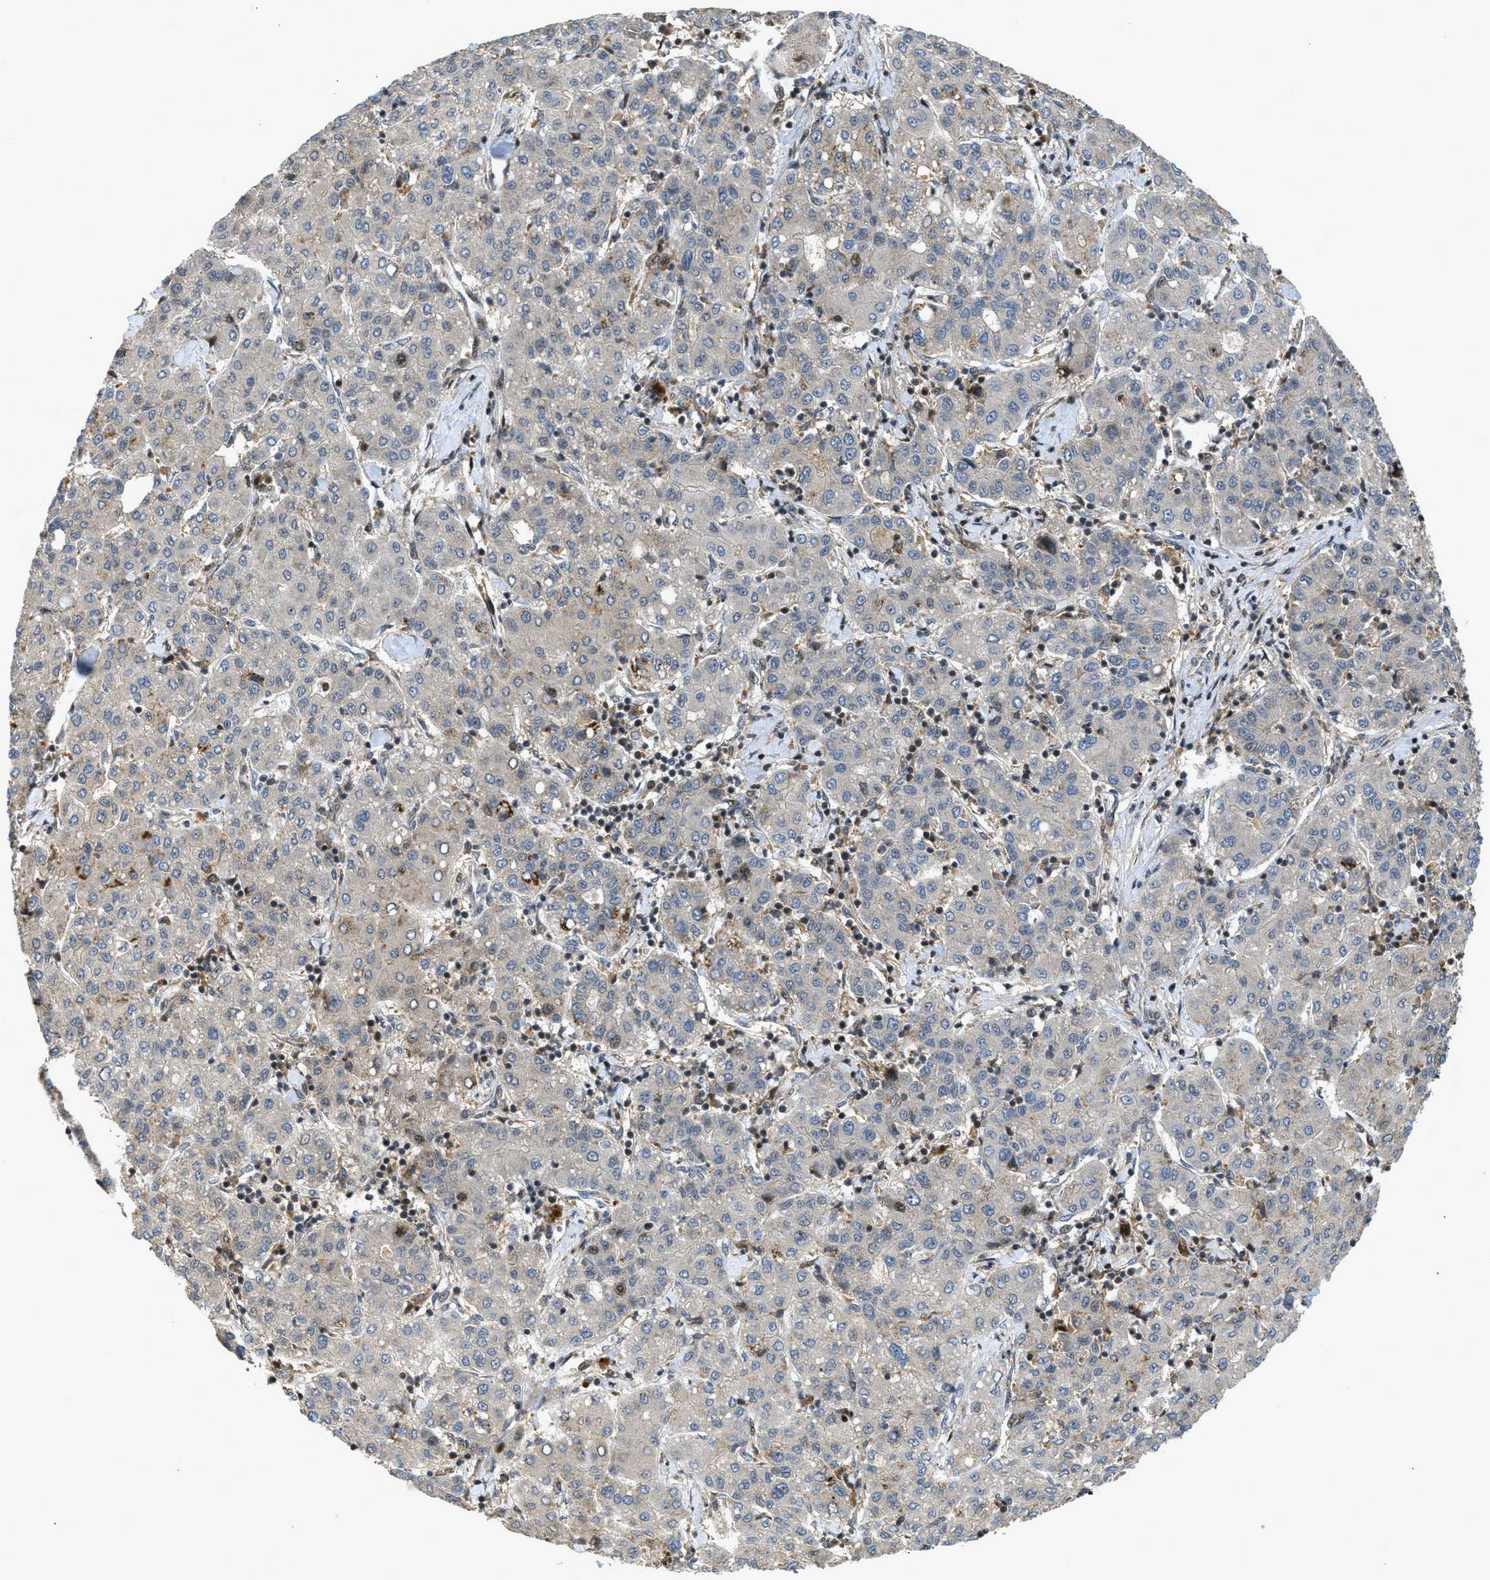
{"staining": {"intensity": "weak", "quantity": "25%-75%", "location": "cytoplasmic/membranous"}, "tissue": "liver cancer", "cell_type": "Tumor cells", "image_type": "cancer", "snomed": [{"axis": "morphology", "description": "Carcinoma, Hepatocellular, NOS"}, {"axis": "topography", "description": "Liver"}], "caption": "Brown immunohistochemical staining in human liver cancer reveals weak cytoplasmic/membranous positivity in about 25%-75% of tumor cells.", "gene": "DNAJC28", "patient": {"sex": "male", "age": 65}}